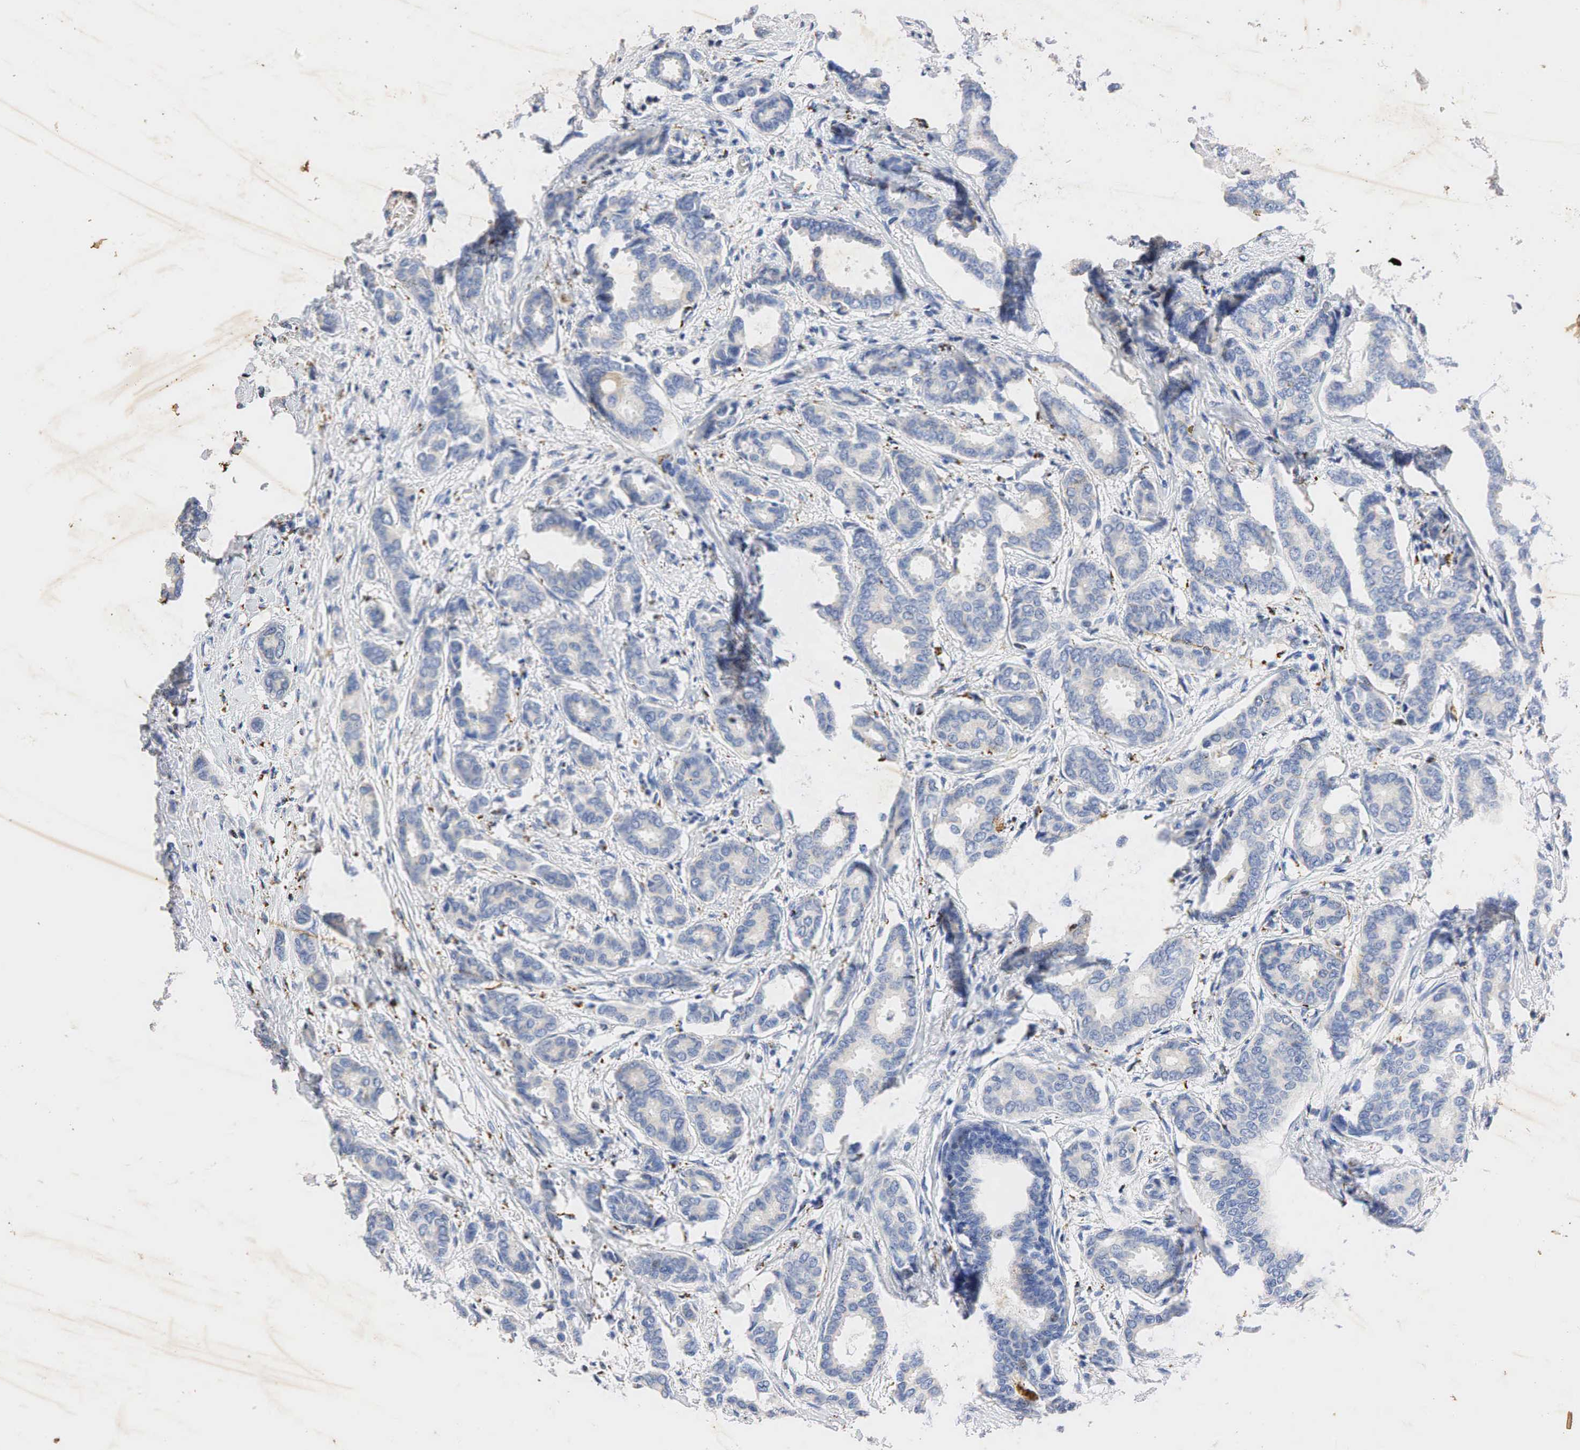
{"staining": {"intensity": "moderate", "quantity": "<25%", "location": "cytoplasmic/membranous"}, "tissue": "breast cancer", "cell_type": "Tumor cells", "image_type": "cancer", "snomed": [{"axis": "morphology", "description": "Duct carcinoma"}, {"axis": "topography", "description": "Breast"}], "caption": "Human breast invasive ductal carcinoma stained with a protein marker exhibits moderate staining in tumor cells.", "gene": "SYP", "patient": {"sex": "female", "age": 50}}